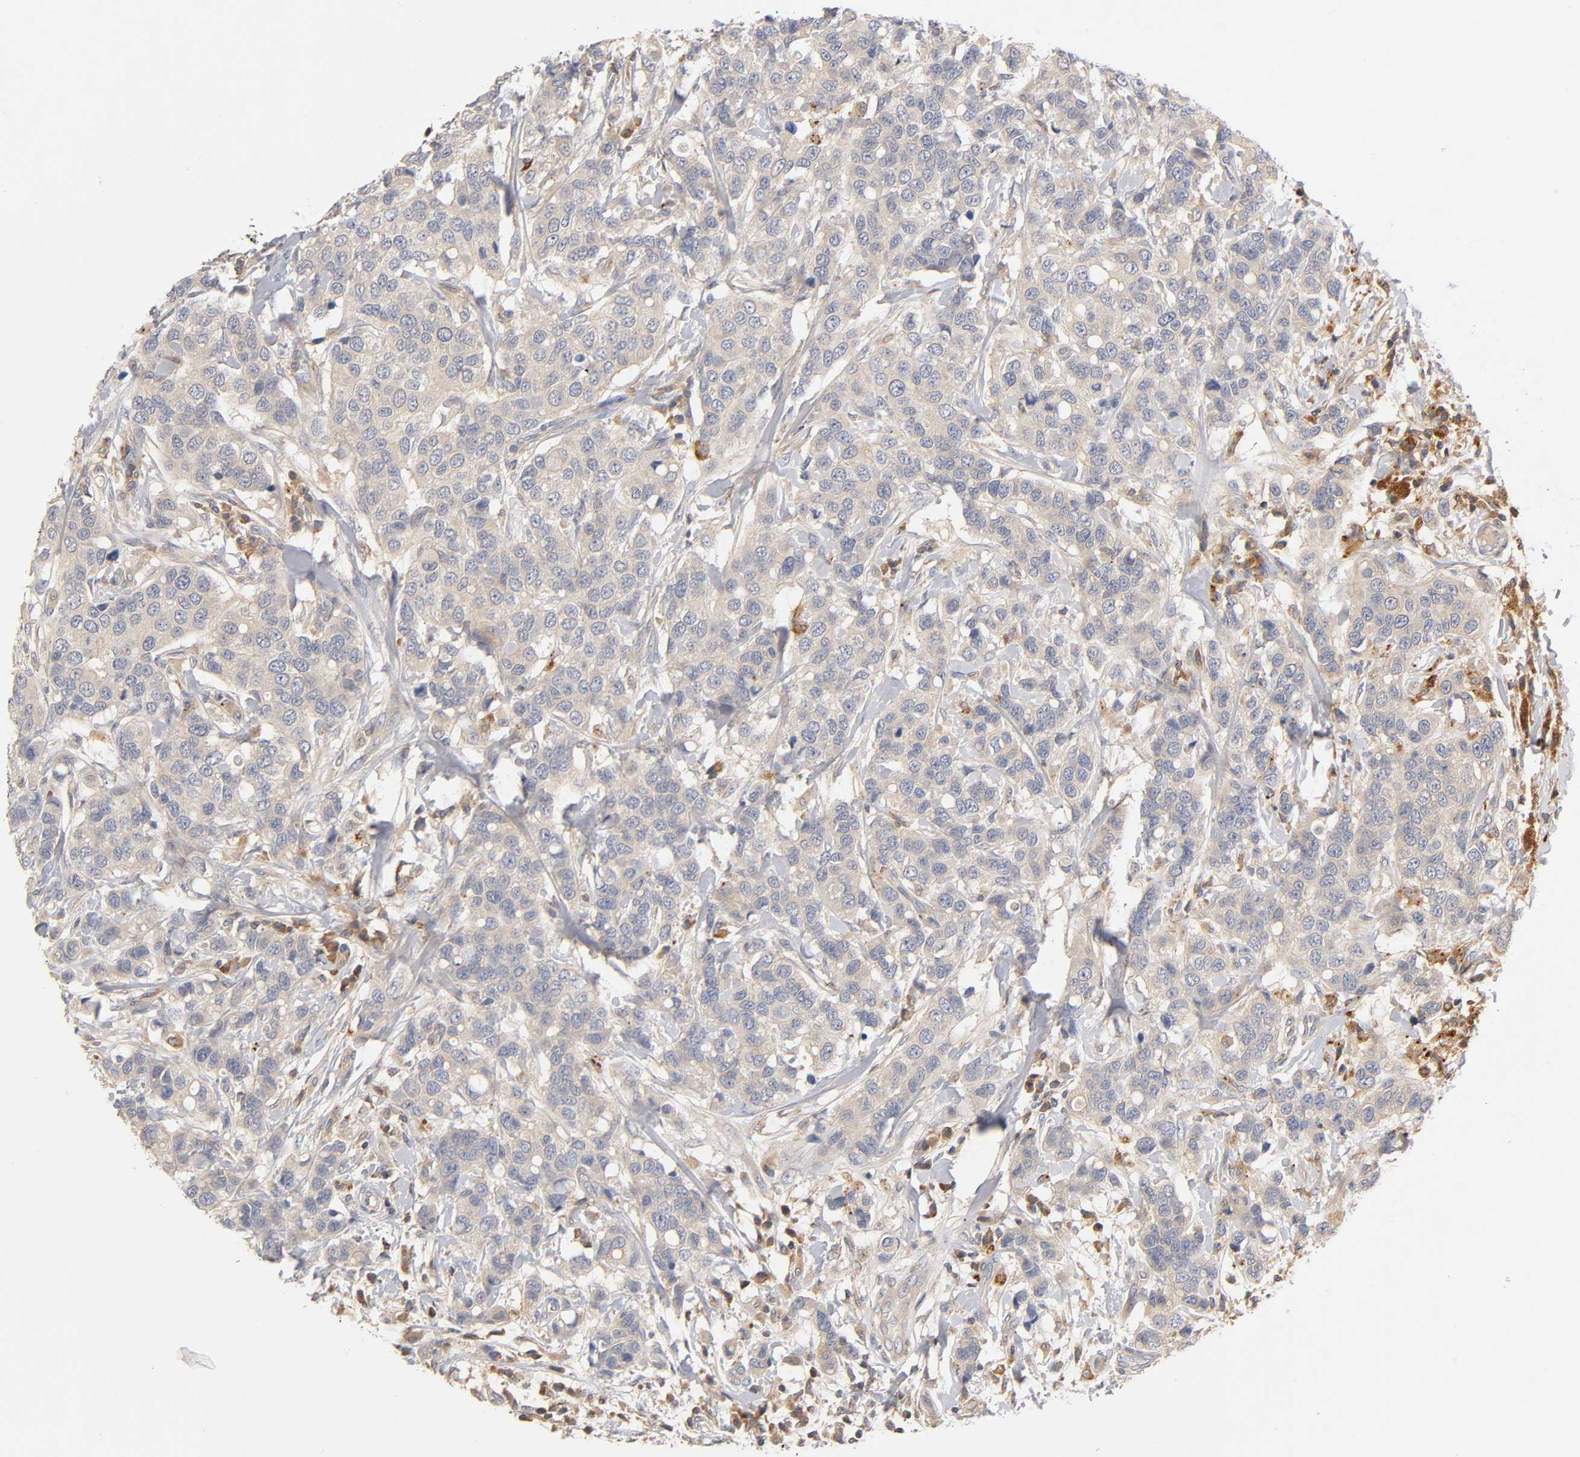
{"staining": {"intensity": "weak", "quantity": "25%-75%", "location": "cytoplasmic/membranous"}, "tissue": "breast cancer", "cell_type": "Tumor cells", "image_type": "cancer", "snomed": [{"axis": "morphology", "description": "Duct carcinoma"}, {"axis": "topography", "description": "Breast"}], "caption": "Immunohistochemistry image of neoplastic tissue: human breast cancer stained using immunohistochemistry (IHC) displays low levels of weak protein expression localized specifically in the cytoplasmic/membranous of tumor cells, appearing as a cytoplasmic/membranous brown color.", "gene": "RHOA", "patient": {"sex": "female", "age": 27}}